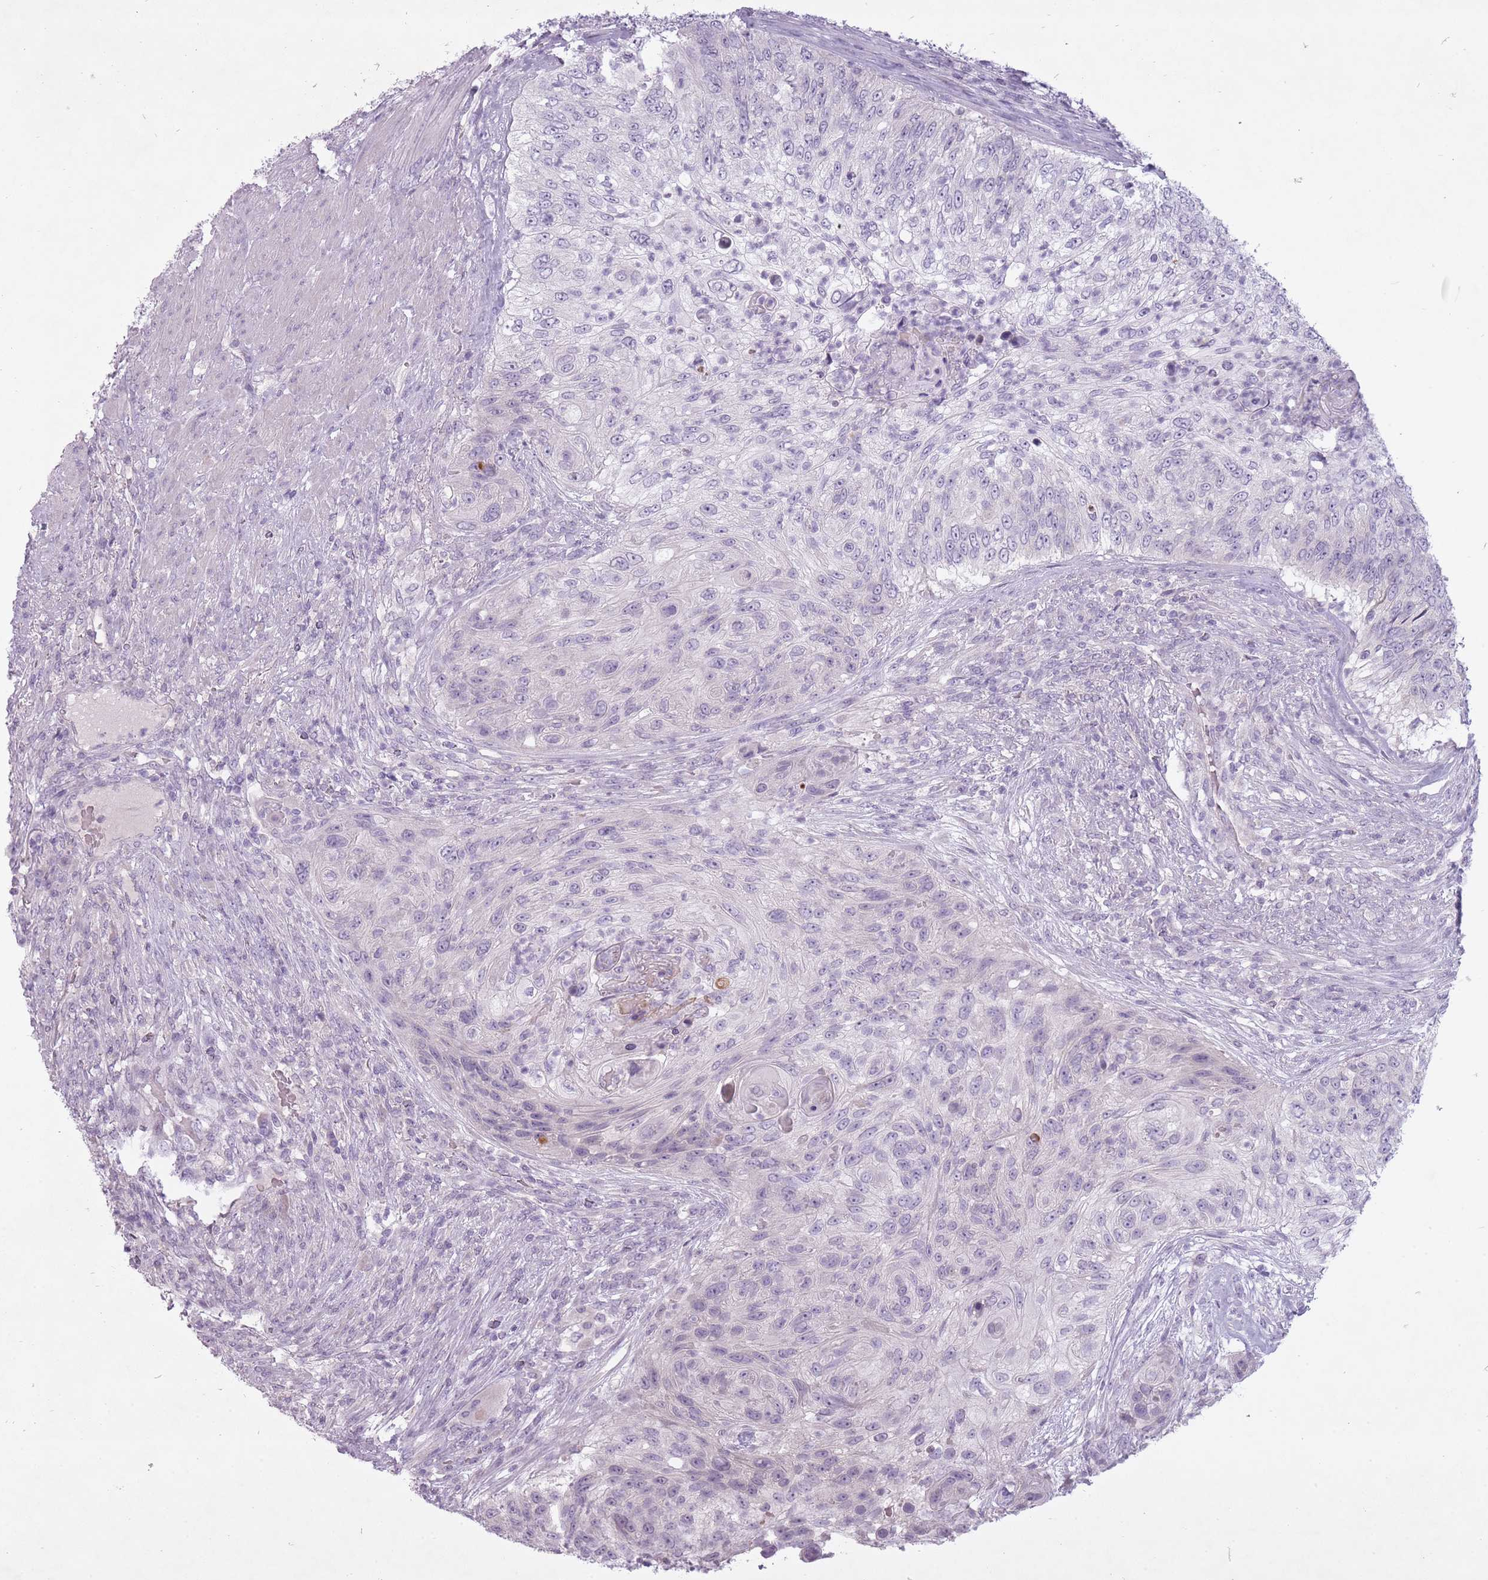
{"staining": {"intensity": "negative", "quantity": "none", "location": "none"}, "tissue": "urothelial cancer", "cell_type": "Tumor cells", "image_type": "cancer", "snomed": [{"axis": "morphology", "description": "Urothelial carcinoma, High grade"}, {"axis": "topography", "description": "Urinary bladder"}], "caption": "Immunohistochemical staining of human urothelial cancer displays no significant positivity in tumor cells. (Immunohistochemistry (ihc), brightfield microscopy, high magnification).", "gene": "FAM43B", "patient": {"sex": "female", "age": 60}}